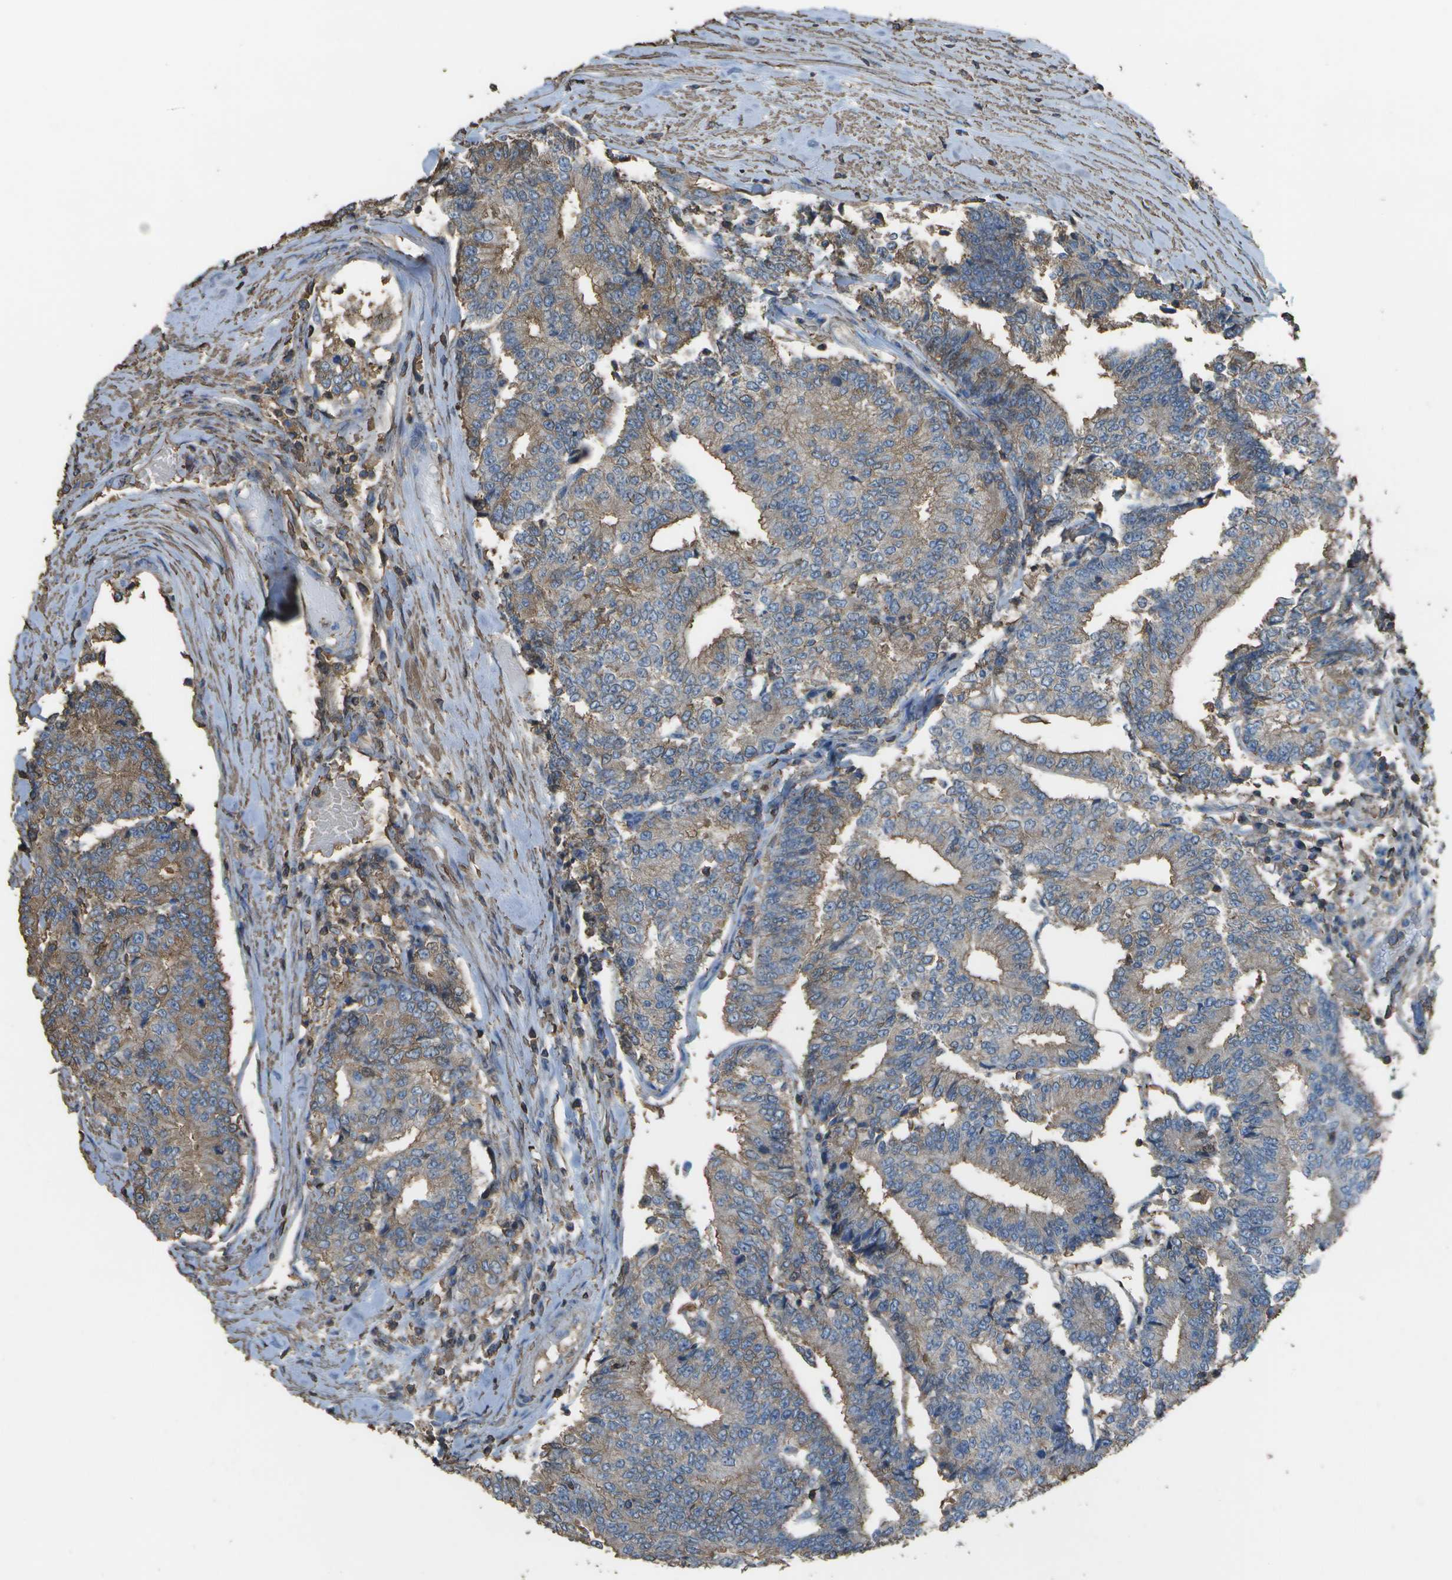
{"staining": {"intensity": "moderate", "quantity": "25%-75%", "location": "cytoplasmic/membranous"}, "tissue": "prostate cancer", "cell_type": "Tumor cells", "image_type": "cancer", "snomed": [{"axis": "morphology", "description": "Normal tissue, NOS"}, {"axis": "morphology", "description": "Adenocarcinoma, High grade"}, {"axis": "topography", "description": "Prostate"}, {"axis": "topography", "description": "Seminal veicle"}], "caption": "IHC (DAB (3,3'-diaminobenzidine)) staining of human prostate adenocarcinoma (high-grade) reveals moderate cytoplasmic/membranous protein expression in approximately 25%-75% of tumor cells. The staining was performed using DAB (3,3'-diaminobenzidine), with brown indicating positive protein expression. Nuclei are stained blue with hematoxylin.", "gene": "CYP4F11", "patient": {"sex": "male", "age": 55}}